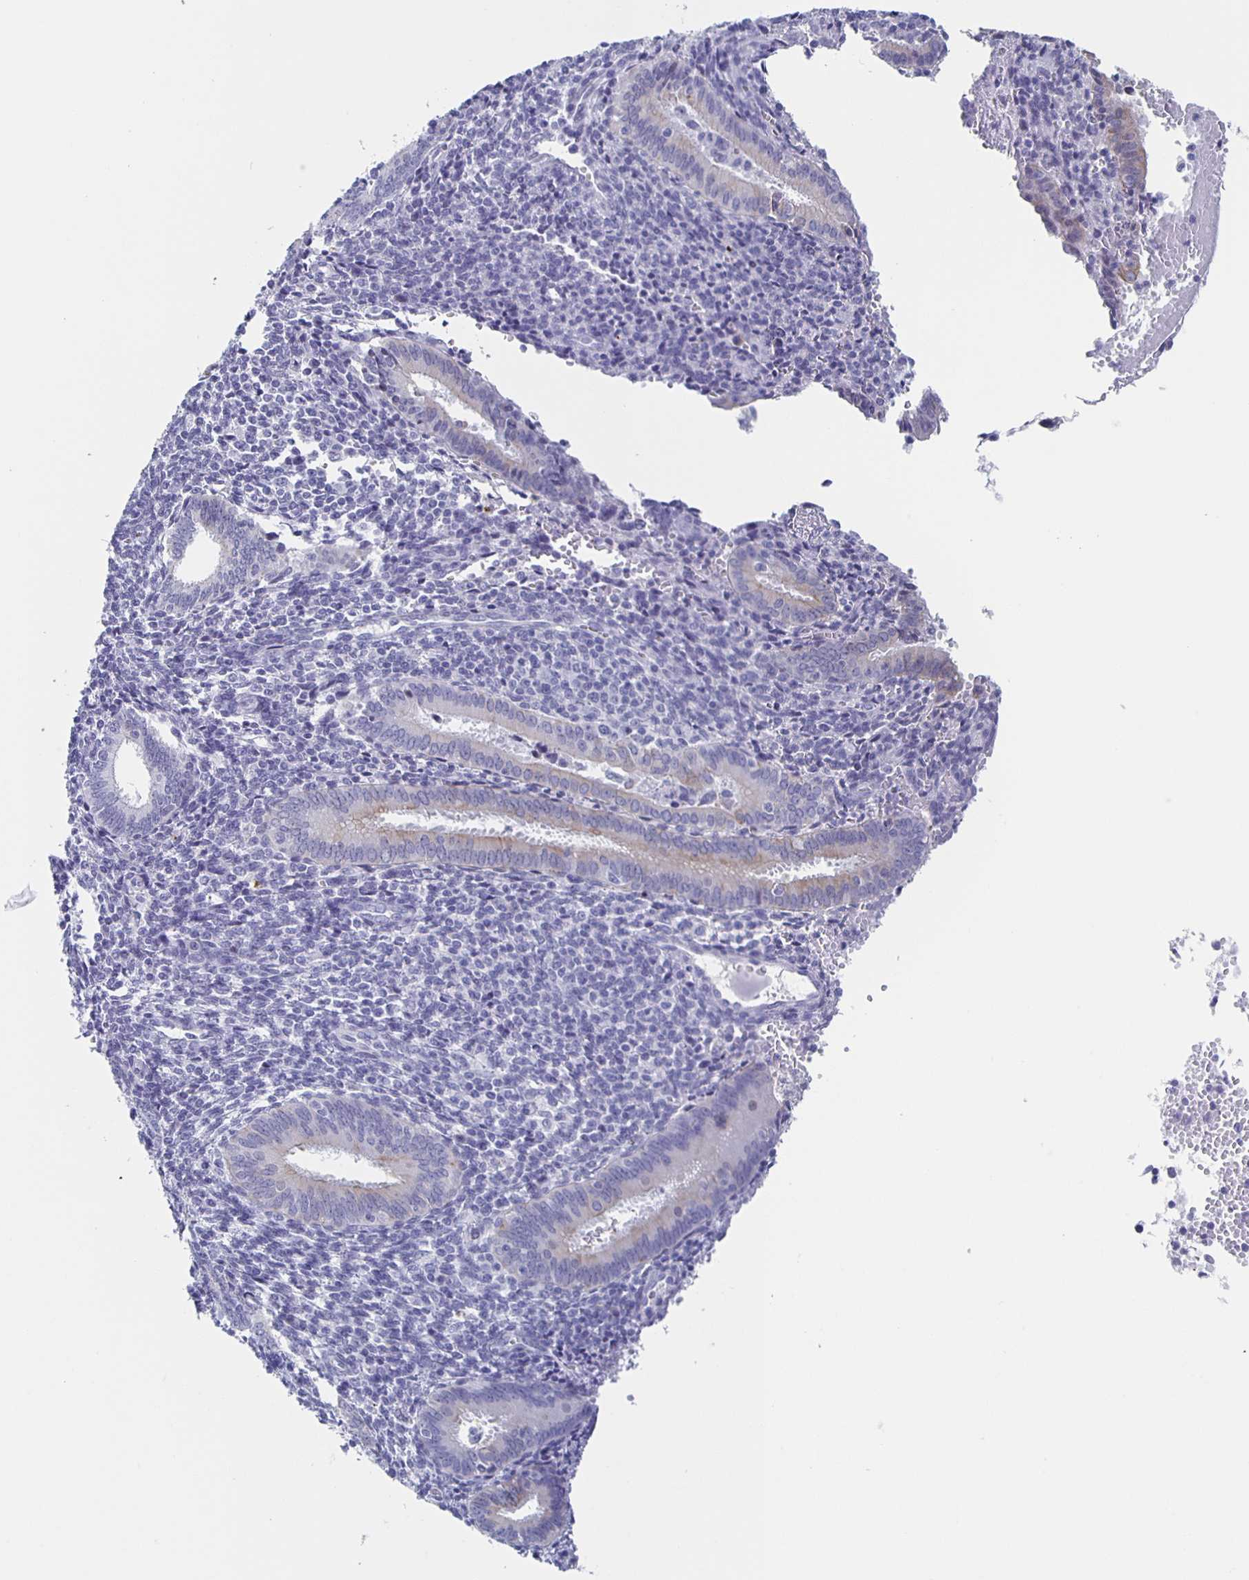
{"staining": {"intensity": "negative", "quantity": "none", "location": "none"}, "tissue": "endometrium", "cell_type": "Cells in endometrial stroma", "image_type": "normal", "snomed": [{"axis": "morphology", "description": "Normal tissue, NOS"}, {"axis": "topography", "description": "Endometrium"}], "caption": "DAB (3,3'-diaminobenzidine) immunohistochemical staining of unremarkable human endometrium displays no significant staining in cells in endometrial stroma.", "gene": "CCDC17", "patient": {"sex": "female", "age": 41}}